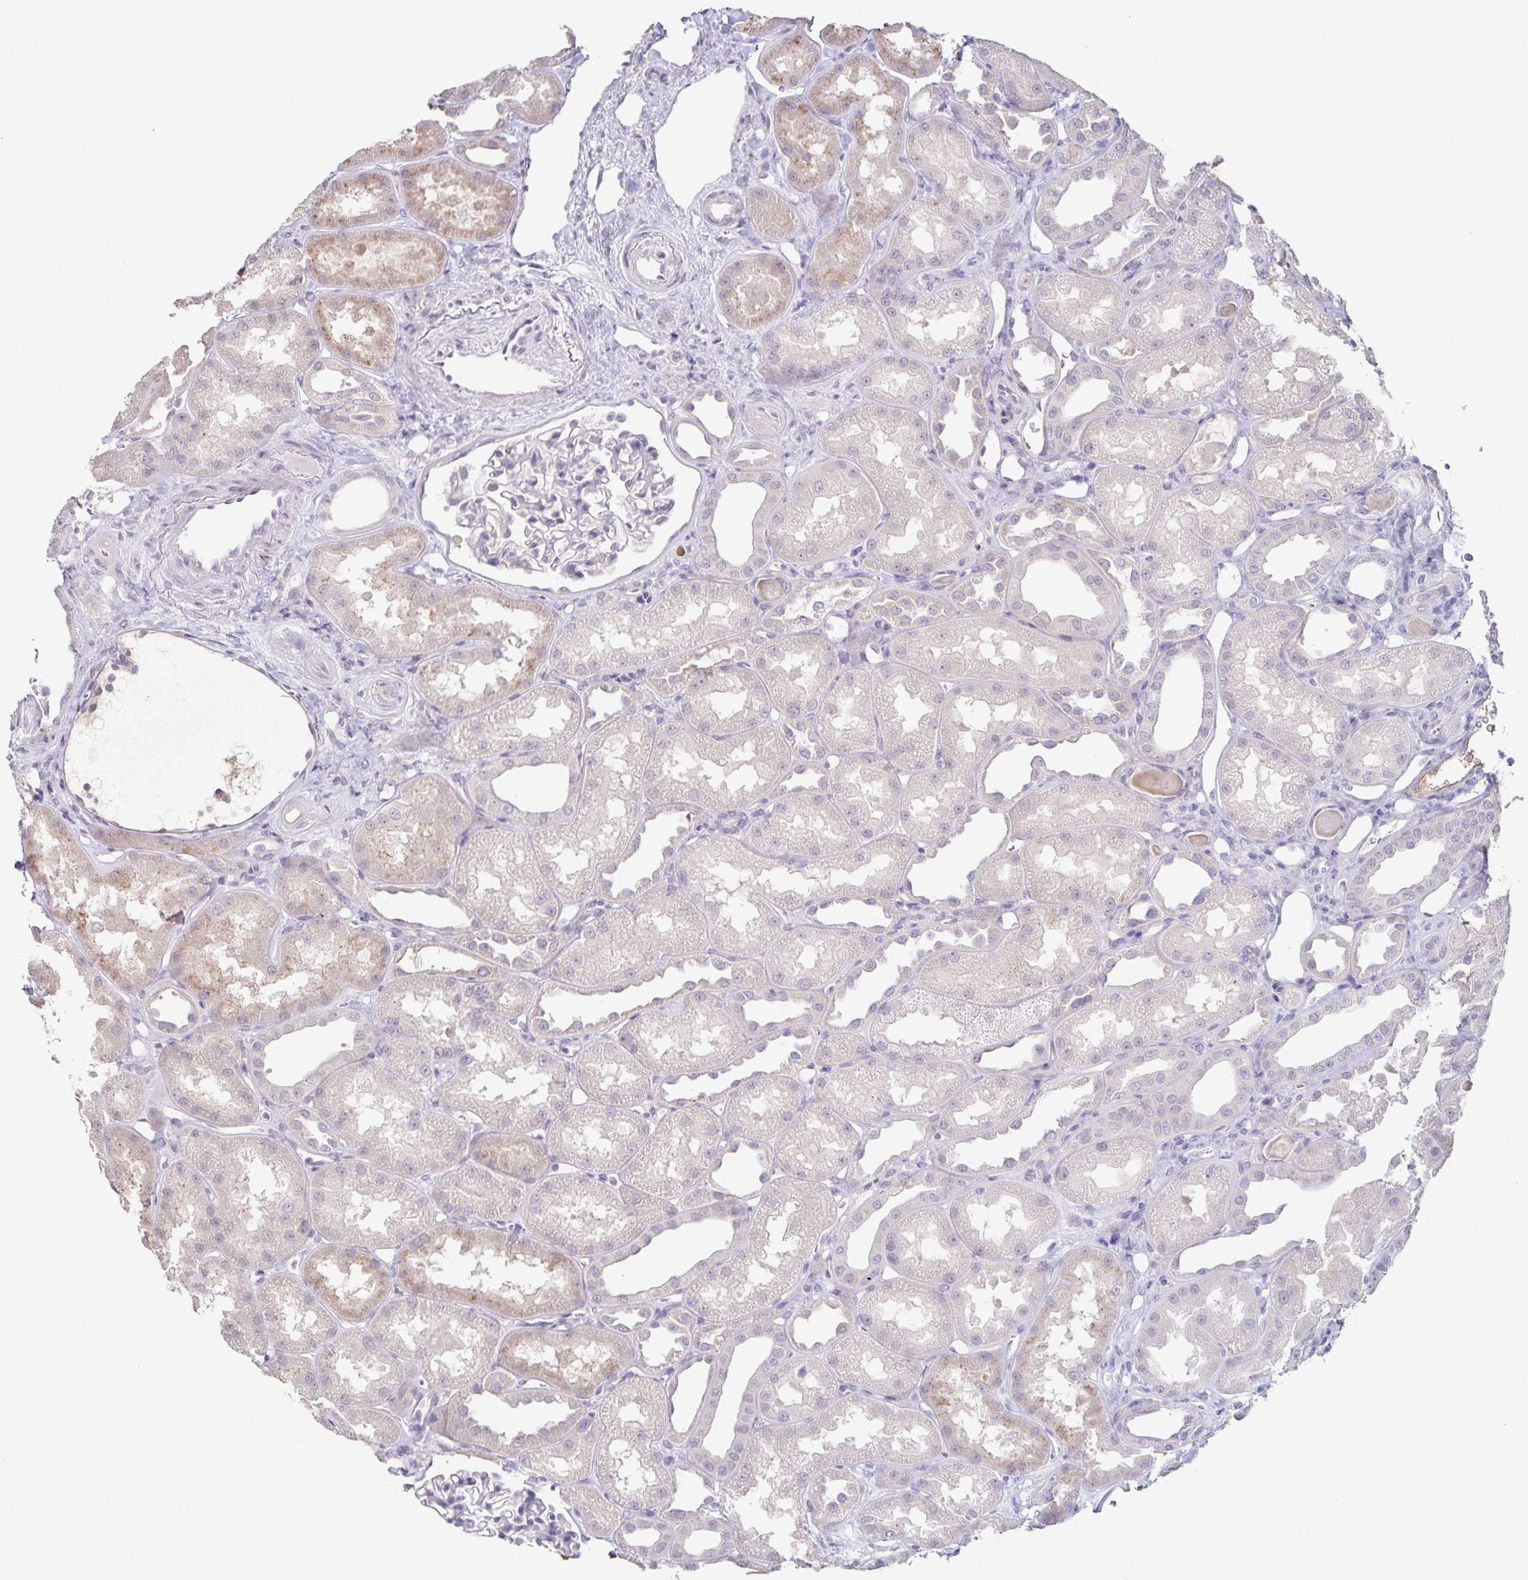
{"staining": {"intensity": "negative", "quantity": "none", "location": "none"}, "tissue": "kidney", "cell_type": "Cells in glomeruli", "image_type": "normal", "snomed": [{"axis": "morphology", "description": "Normal tissue, NOS"}, {"axis": "topography", "description": "Kidney"}], "caption": "The image demonstrates no significant expression in cells in glomeruli of kidney.", "gene": "INSL5", "patient": {"sex": "male", "age": 61}}